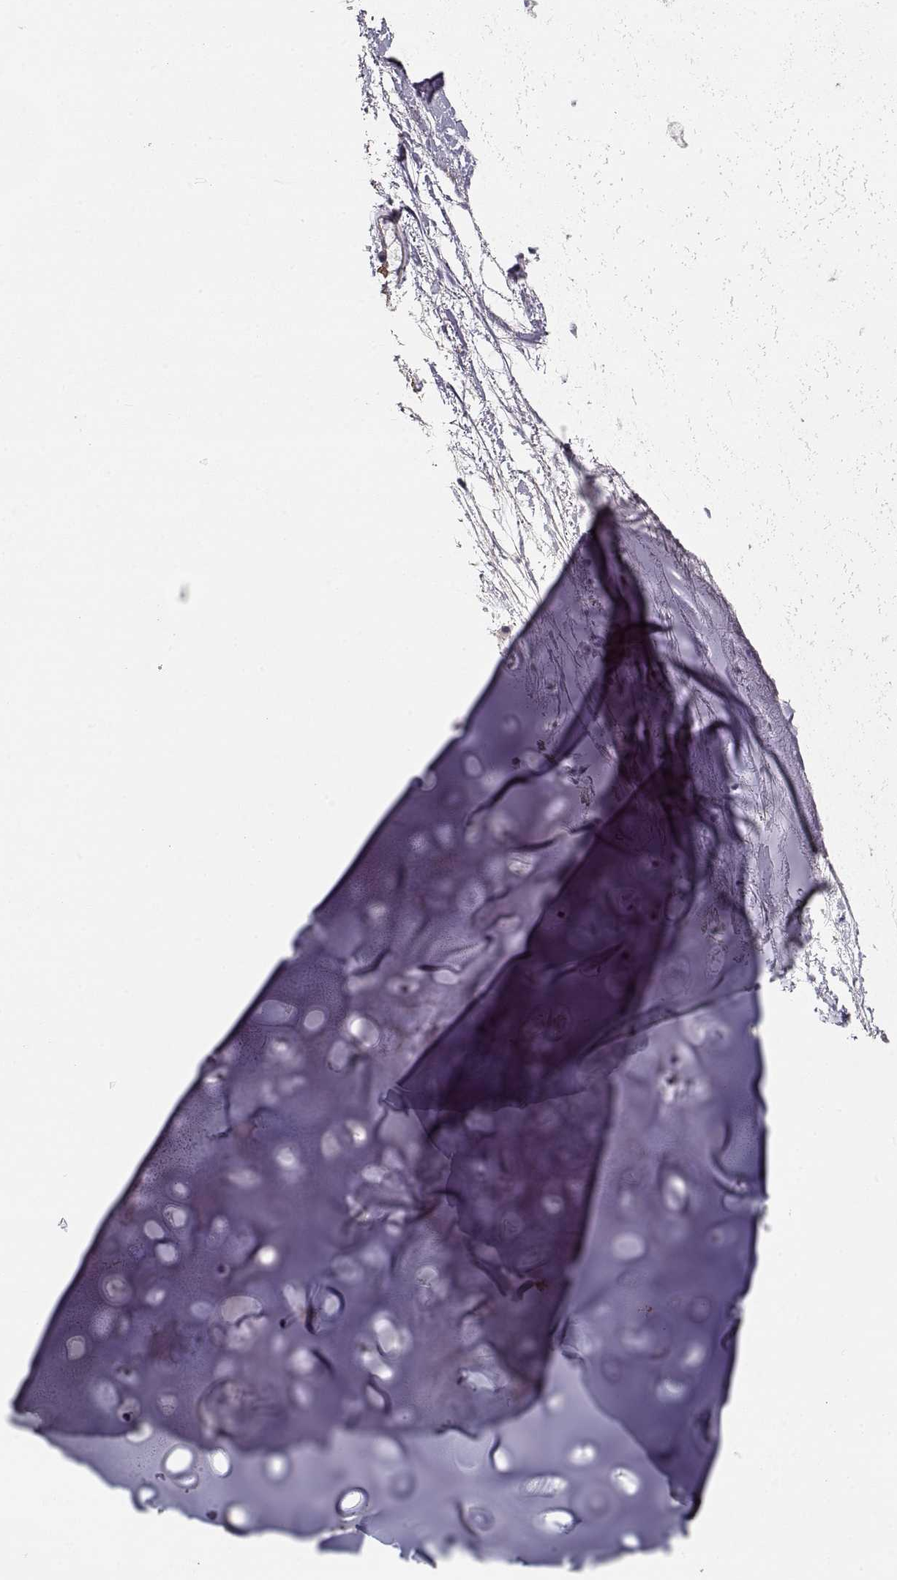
{"staining": {"intensity": "negative", "quantity": "none", "location": "none"}, "tissue": "soft tissue", "cell_type": "Chondrocytes", "image_type": "normal", "snomed": [{"axis": "morphology", "description": "Normal tissue, NOS"}, {"axis": "topography", "description": "Cartilage tissue"}, {"axis": "topography", "description": "Bronchus"}], "caption": "This is an immunohistochemistry (IHC) histopathology image of benign human soft tissue. There is no positivity in chondrocytes.", "gene": "LAMA5", "patient": {"sex": "male", "age": 58}}